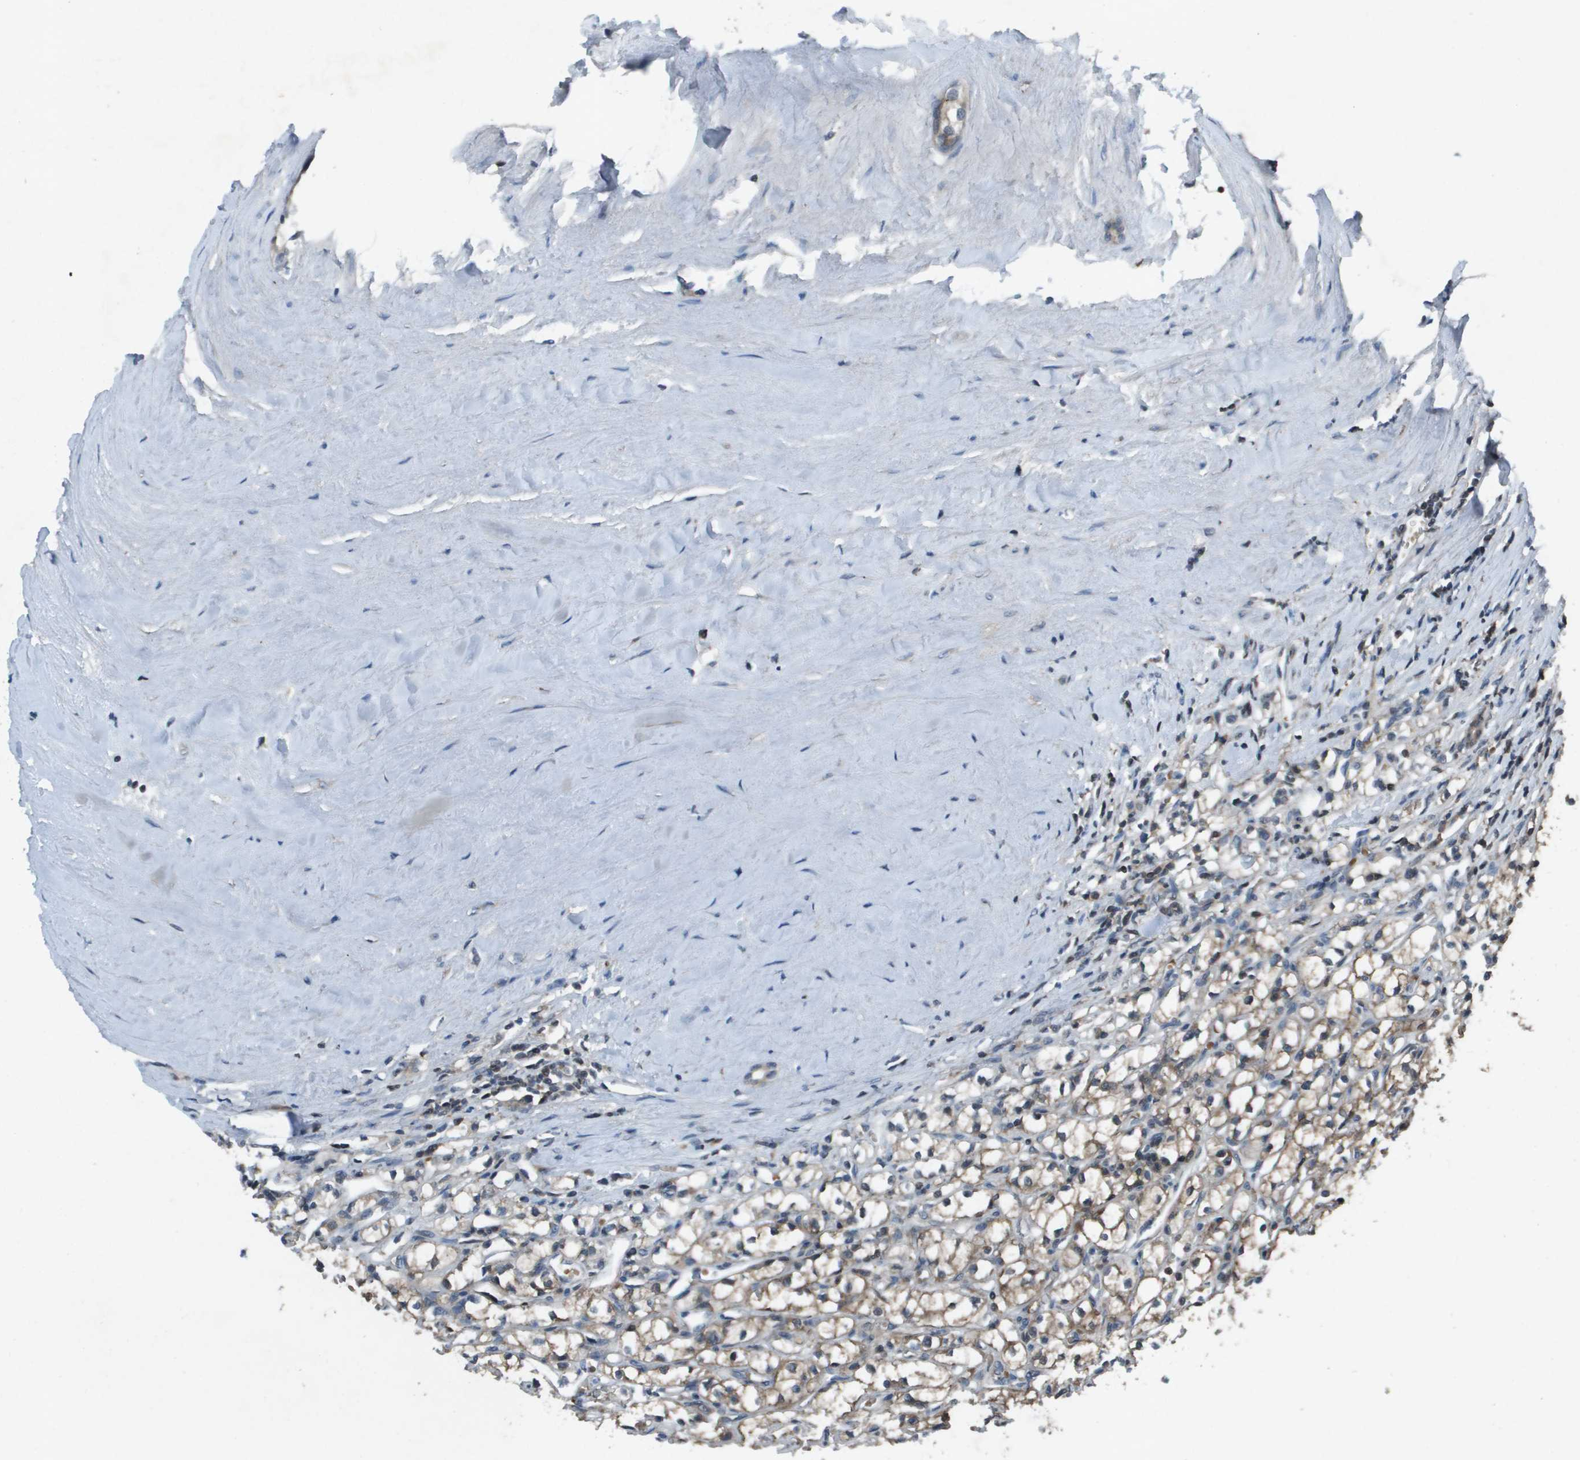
{"staining": {"intensity": "moderate", "quantity": "25%-75%", "location": "cytoplasmic/membranous"}, "tissue": "renal cancer", "cell_type": "Tumor cells", "image_type": "cancer", "snomed": [{"axis": "morphology", "description": "Adenocarcinoma, NOS"}, {"axis": "topography", "description": "Kidney"}], "caption": "Protein expression by immunohistochemistry (IHC) shows moderate cytoplasmic/membranous positivity in approximately 25%-75% of tumor cells in renal cancer (adenocarcinoma).", "gene": "CAMK4", "patient": {"sex": "male", "age": 56}}